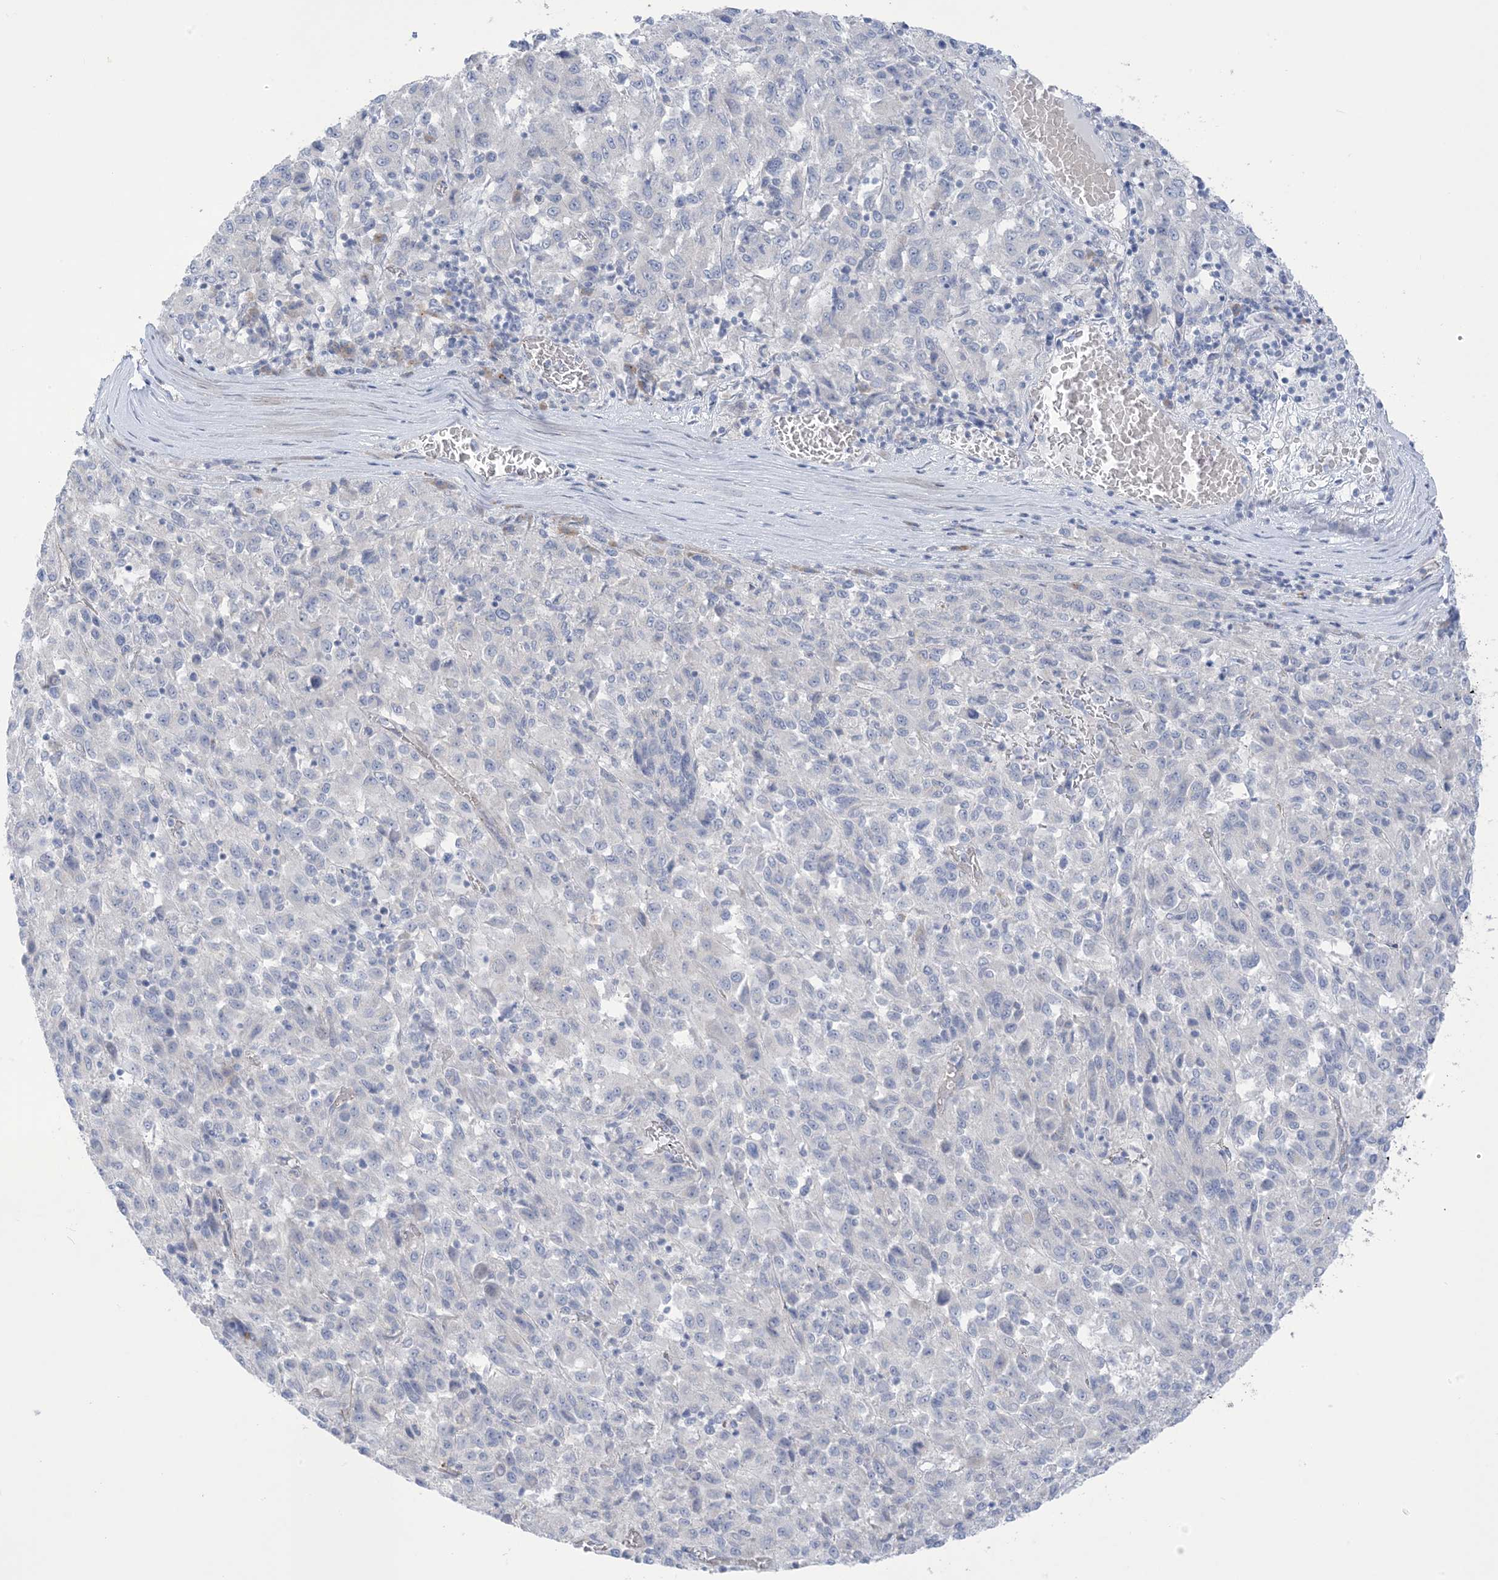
{"staining": {"intensity": "negative", "quantity": "none", "location": "none"}, "tissue": "melanoma", "cell_type": "Tumor cells", "image_type": "cancer", "snomed": [{"axis": "morphology", "description": "Malignant melanoma, Metastatic site"}, {"axis": "topography", "description": "Lung"}], "caption": "A high-resolution image shows immunohistochemistry staining of malignant melanoma (metastatic site), which reveals no significant positivity in tumor cells.", "gene": "XIRP2", "patient": {"sex": "male", "age": 64}}